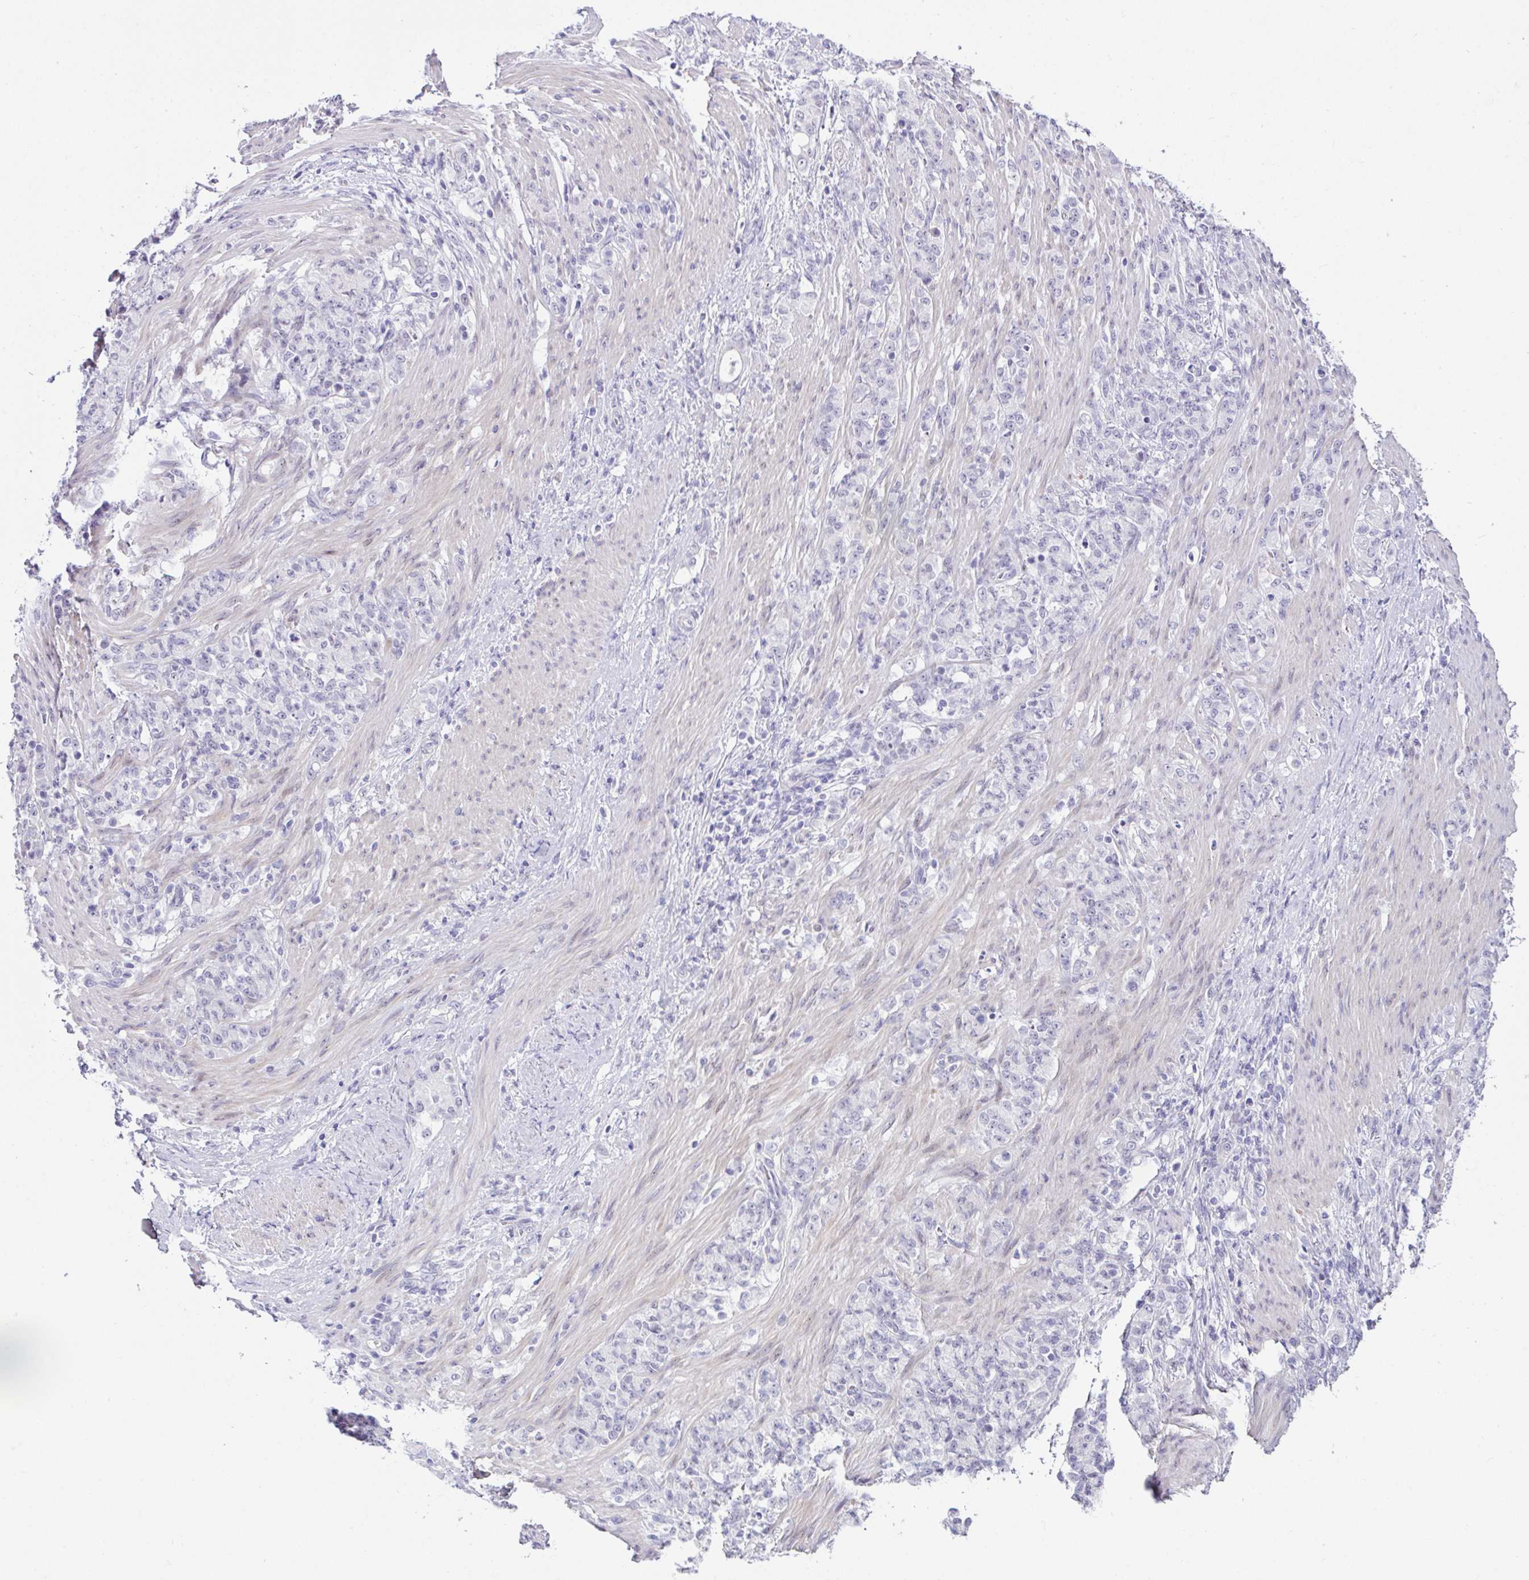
{"staining": {"intensity": "negative", "quantity": "none", "location": "none"}, "tissue": "stomach cancer", "cell_type": "Tumor cells", "image_type": "cancer", "snomed": [{"axis": "morphology", "description": "Adenocarcinoma, NOS"}, {"axis": "topography", "description": "Stomach"}], "caption": "There is no significant positivity in tumor cells of stomach adenocarcinoma.", "gene": "USP35", "patient": {"sex": "female", "age": 79}}